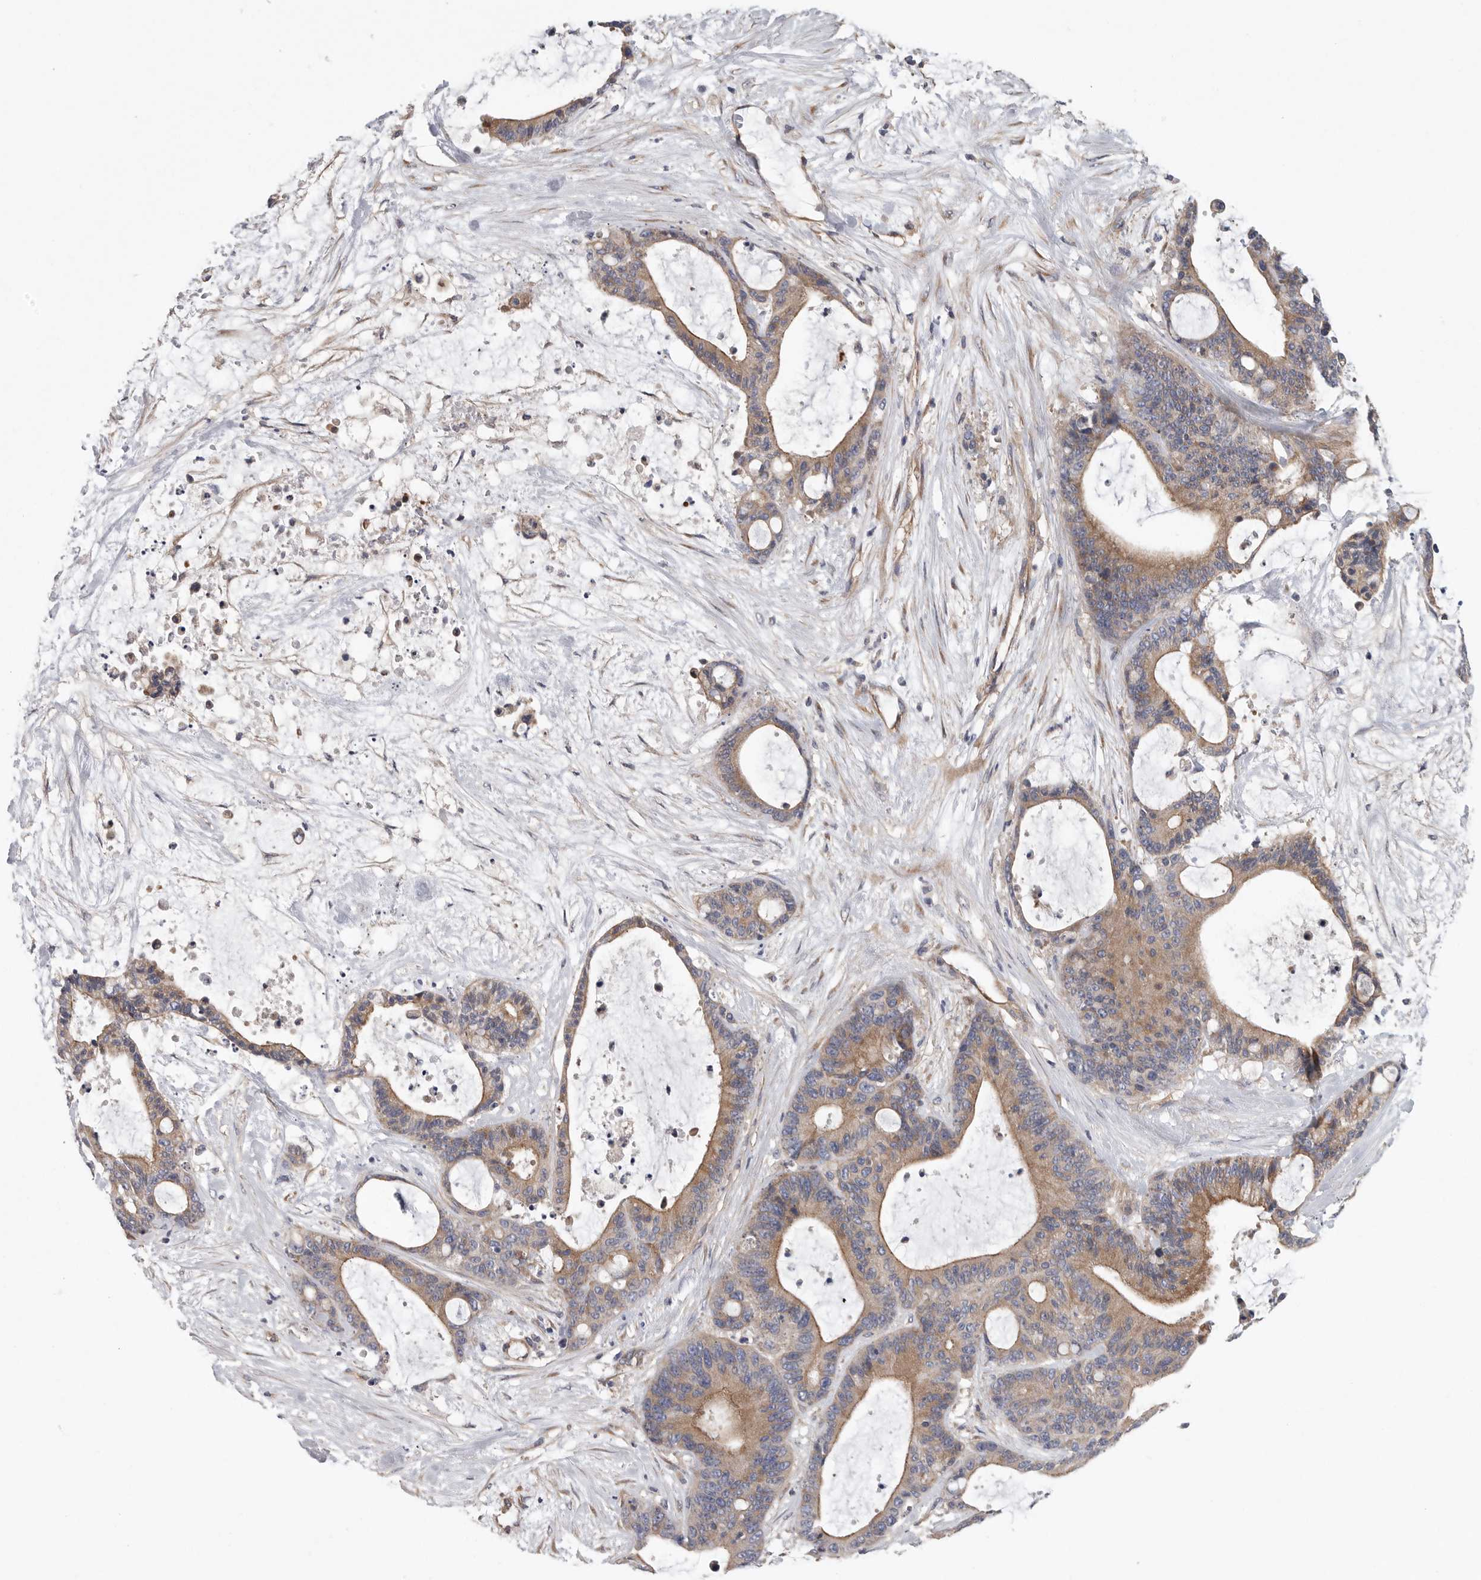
{"staining": {"intensity": "moderate", "quantity": ">75%", "location": "cytoplasmic/membranous"}, "tissue": "liver cancer", "cell_type": "Tumor cells", "image_type": "cancer", "snomed": [{"axis": "morphology", "description": "Cholangiocarcinoma"}, {"axis": "topography", "description": "Liver"}], "caption": "Protein expression by IHC reveals moderate cytoplasmic/membranous expression in approximately >75% of tumor cells in liver cancer (cholangiocarcinoma).", "gene": "OXR1", "patient": {"sex": "female", "age": 73}}